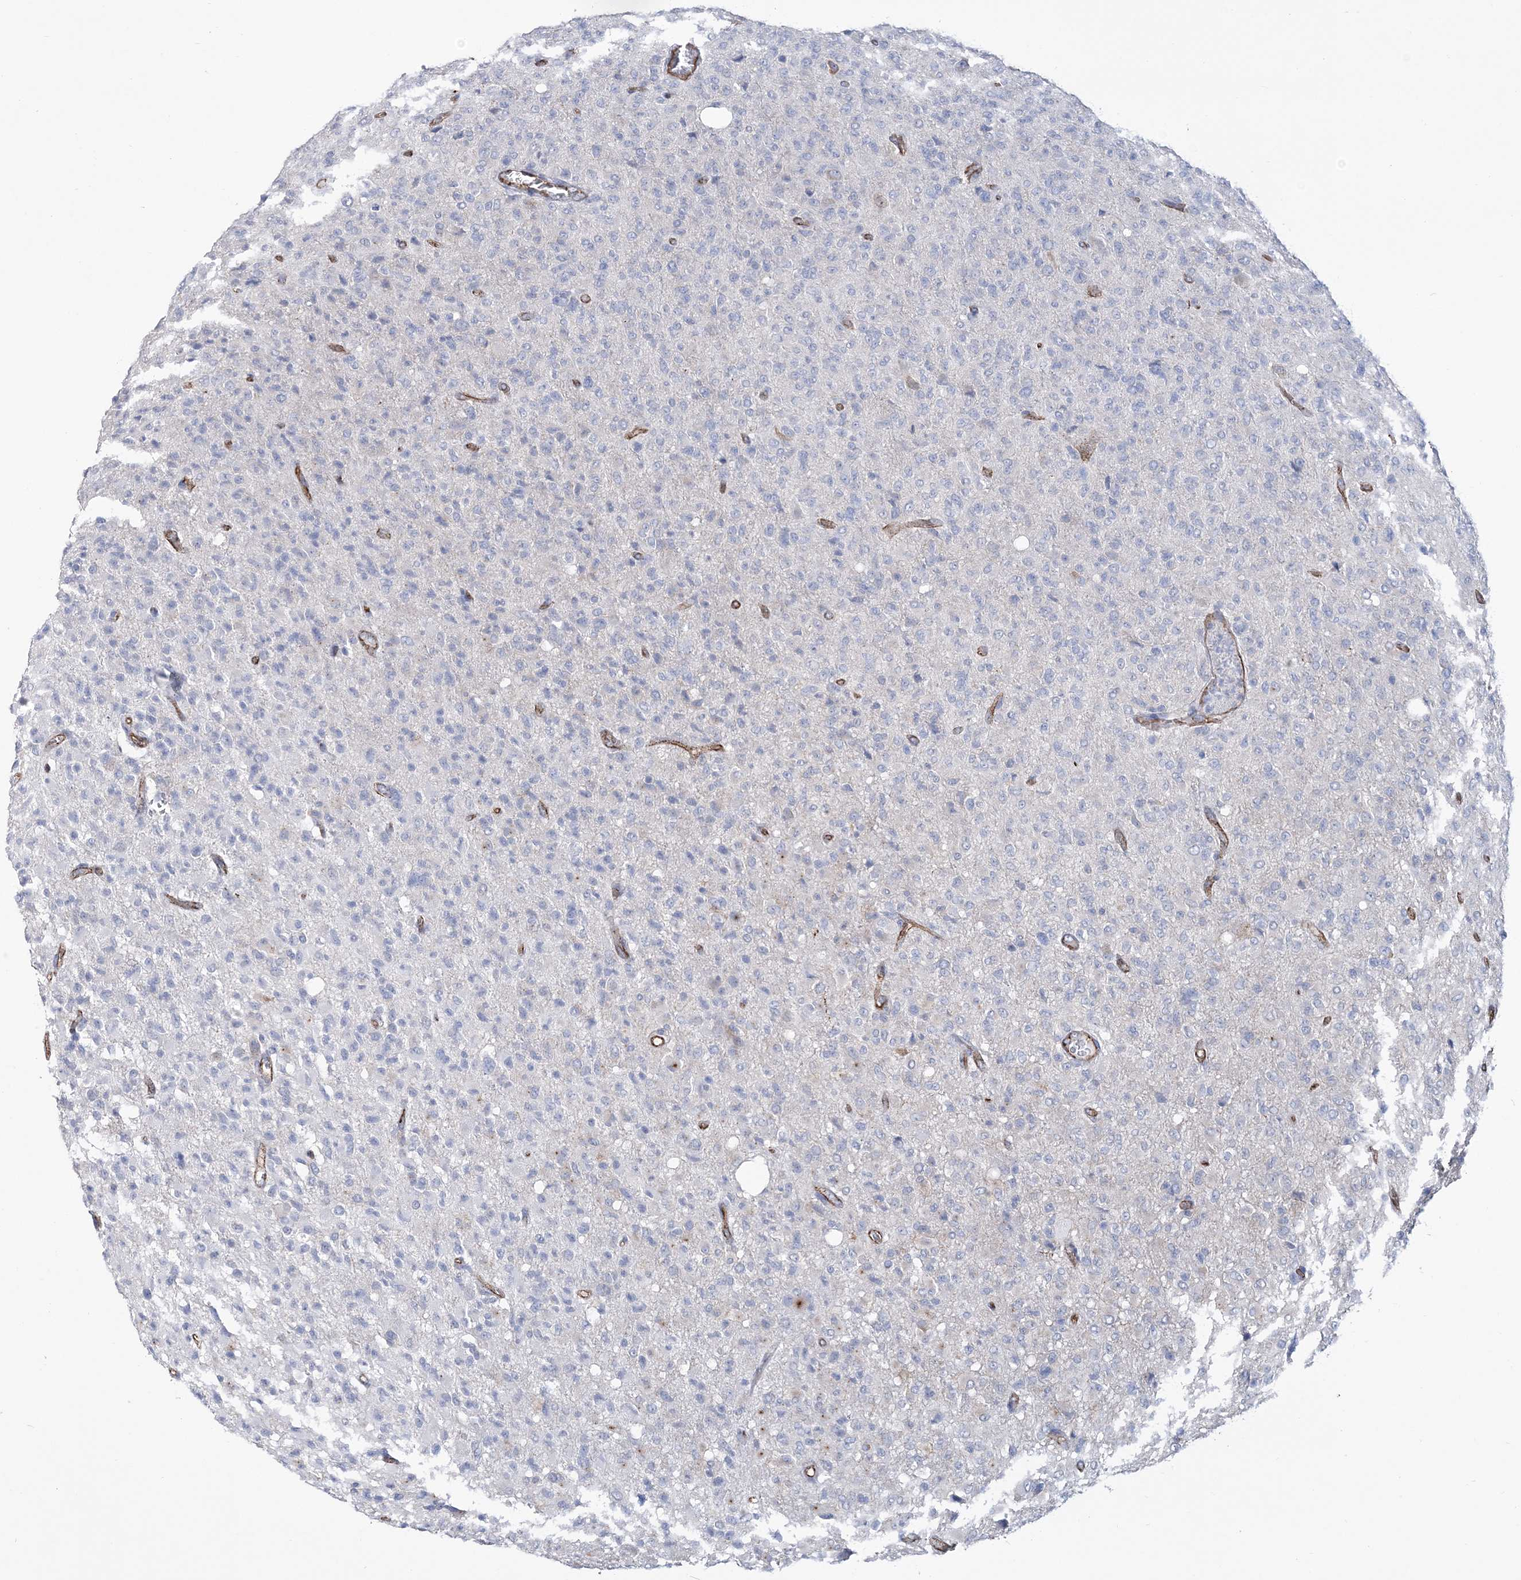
{"staining": {"intensity": "negative", "quantity": "none", "location": "none"}, "tissue": "glioma", "cell_type": "Tumor cells", "image_type": "cancer", "snomed": [{"axis": "morphology", "description": "Glioma, malignant, High grade"}, {"axis": "topography", "description": "Brain"}], "caption": "Protein analysis of malignant glioma (high-grade) demonstrates no significant staining in tumor cells. (DAB (3,3'-diaminobenzidine) IHC, high magnification).", "gene": "RAB11FIP5", "patient": {"sex": "female", "age": 57}}